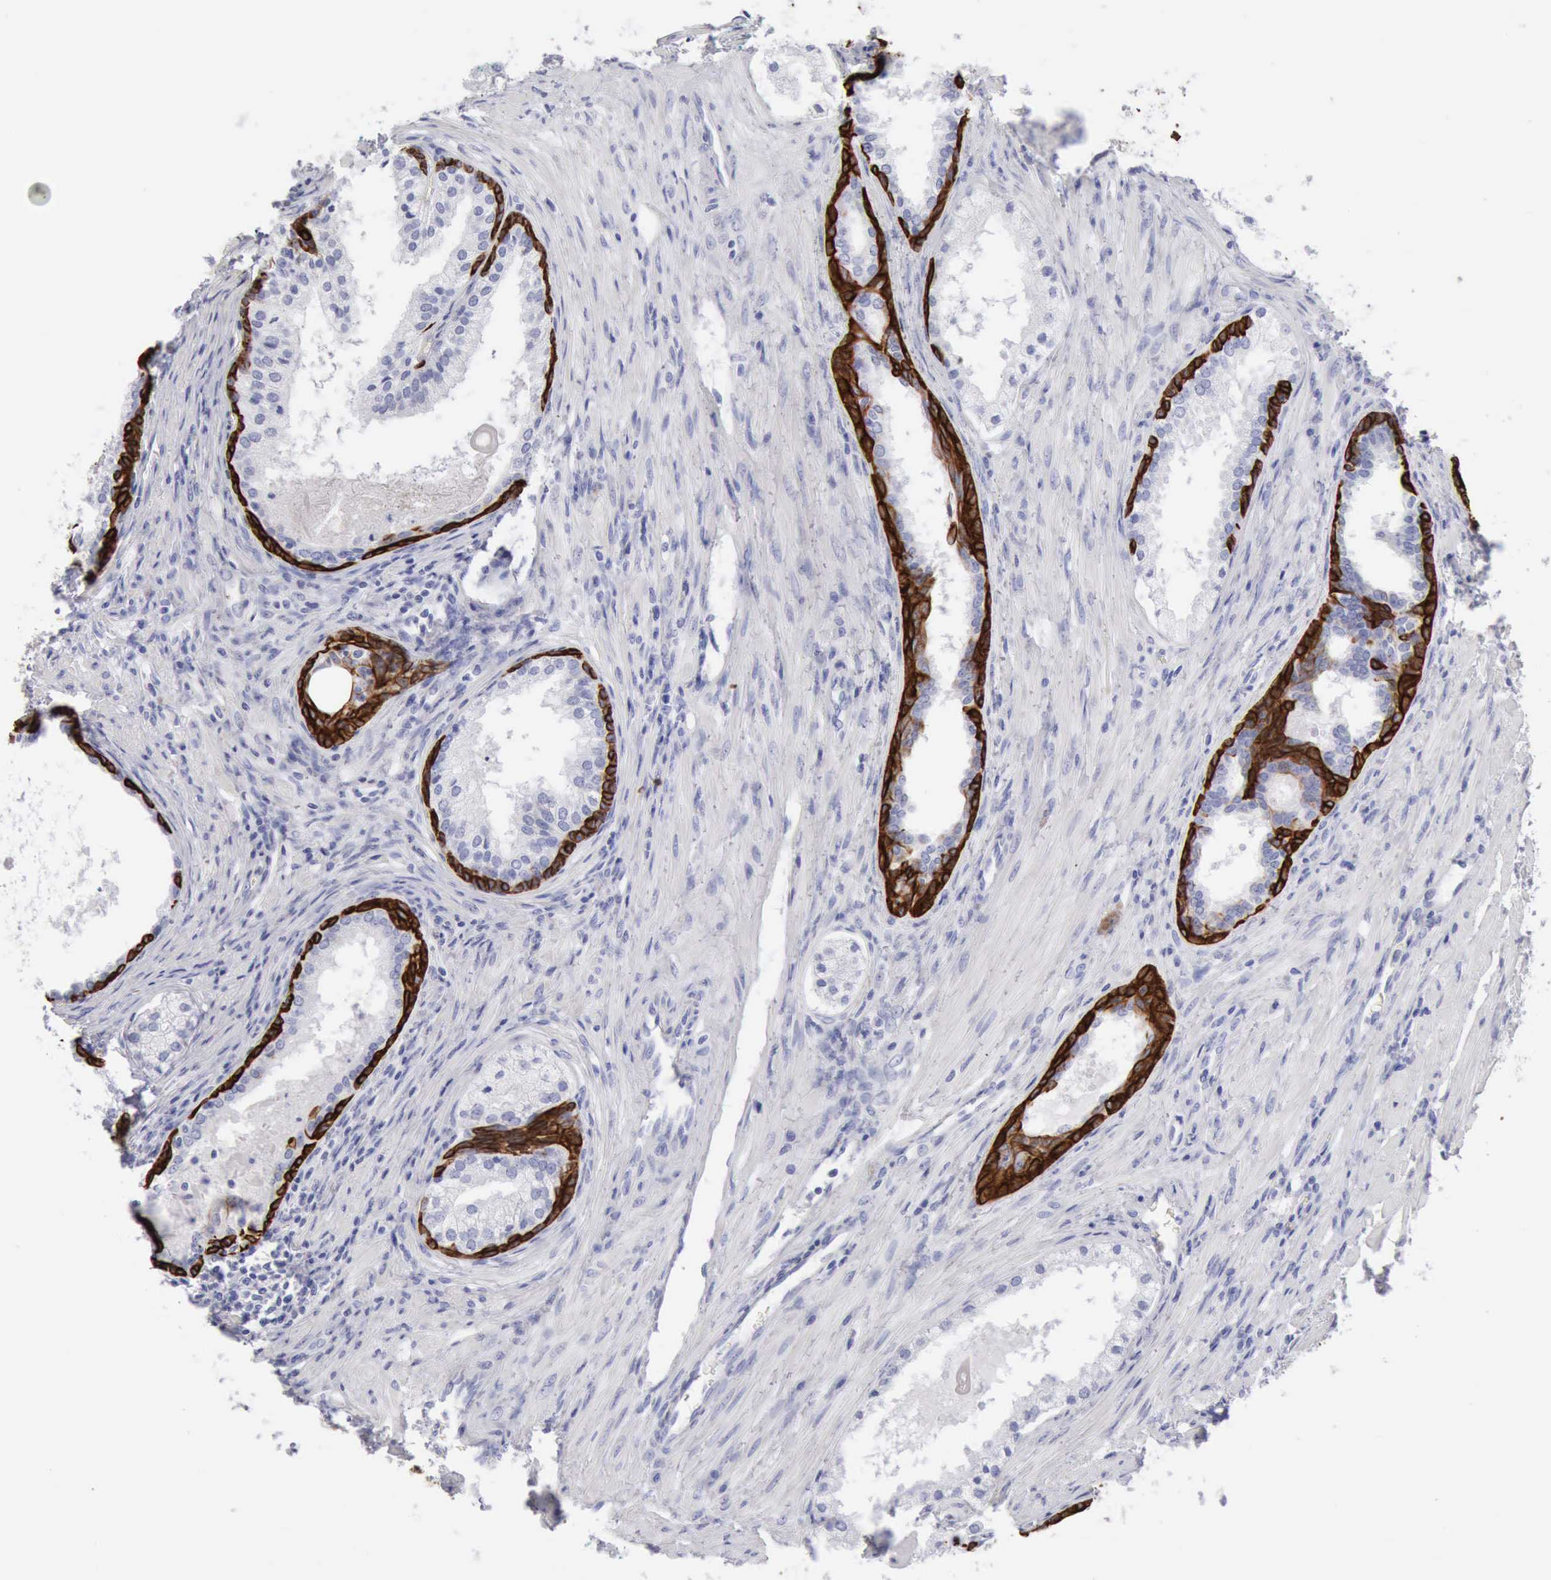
{"staining": {"intensity": "negative", "quantity": "none", "location": "none"}, "tissue": "prostate cancer", "cell_type": "Tumor cells", "image_type": "cancer", "snomed": [{"axis": "morphology", "description": "Adenocarcinoma, Medium grade"}, {"axis": "topography", "description": "Prostate"}], "caption": "There is no significant positivity in tumor cells of prostate cancer (medium-grade adenocarcinoma).", "gene": "KRT5", "patient": {"sex": "male", "age": 70}}